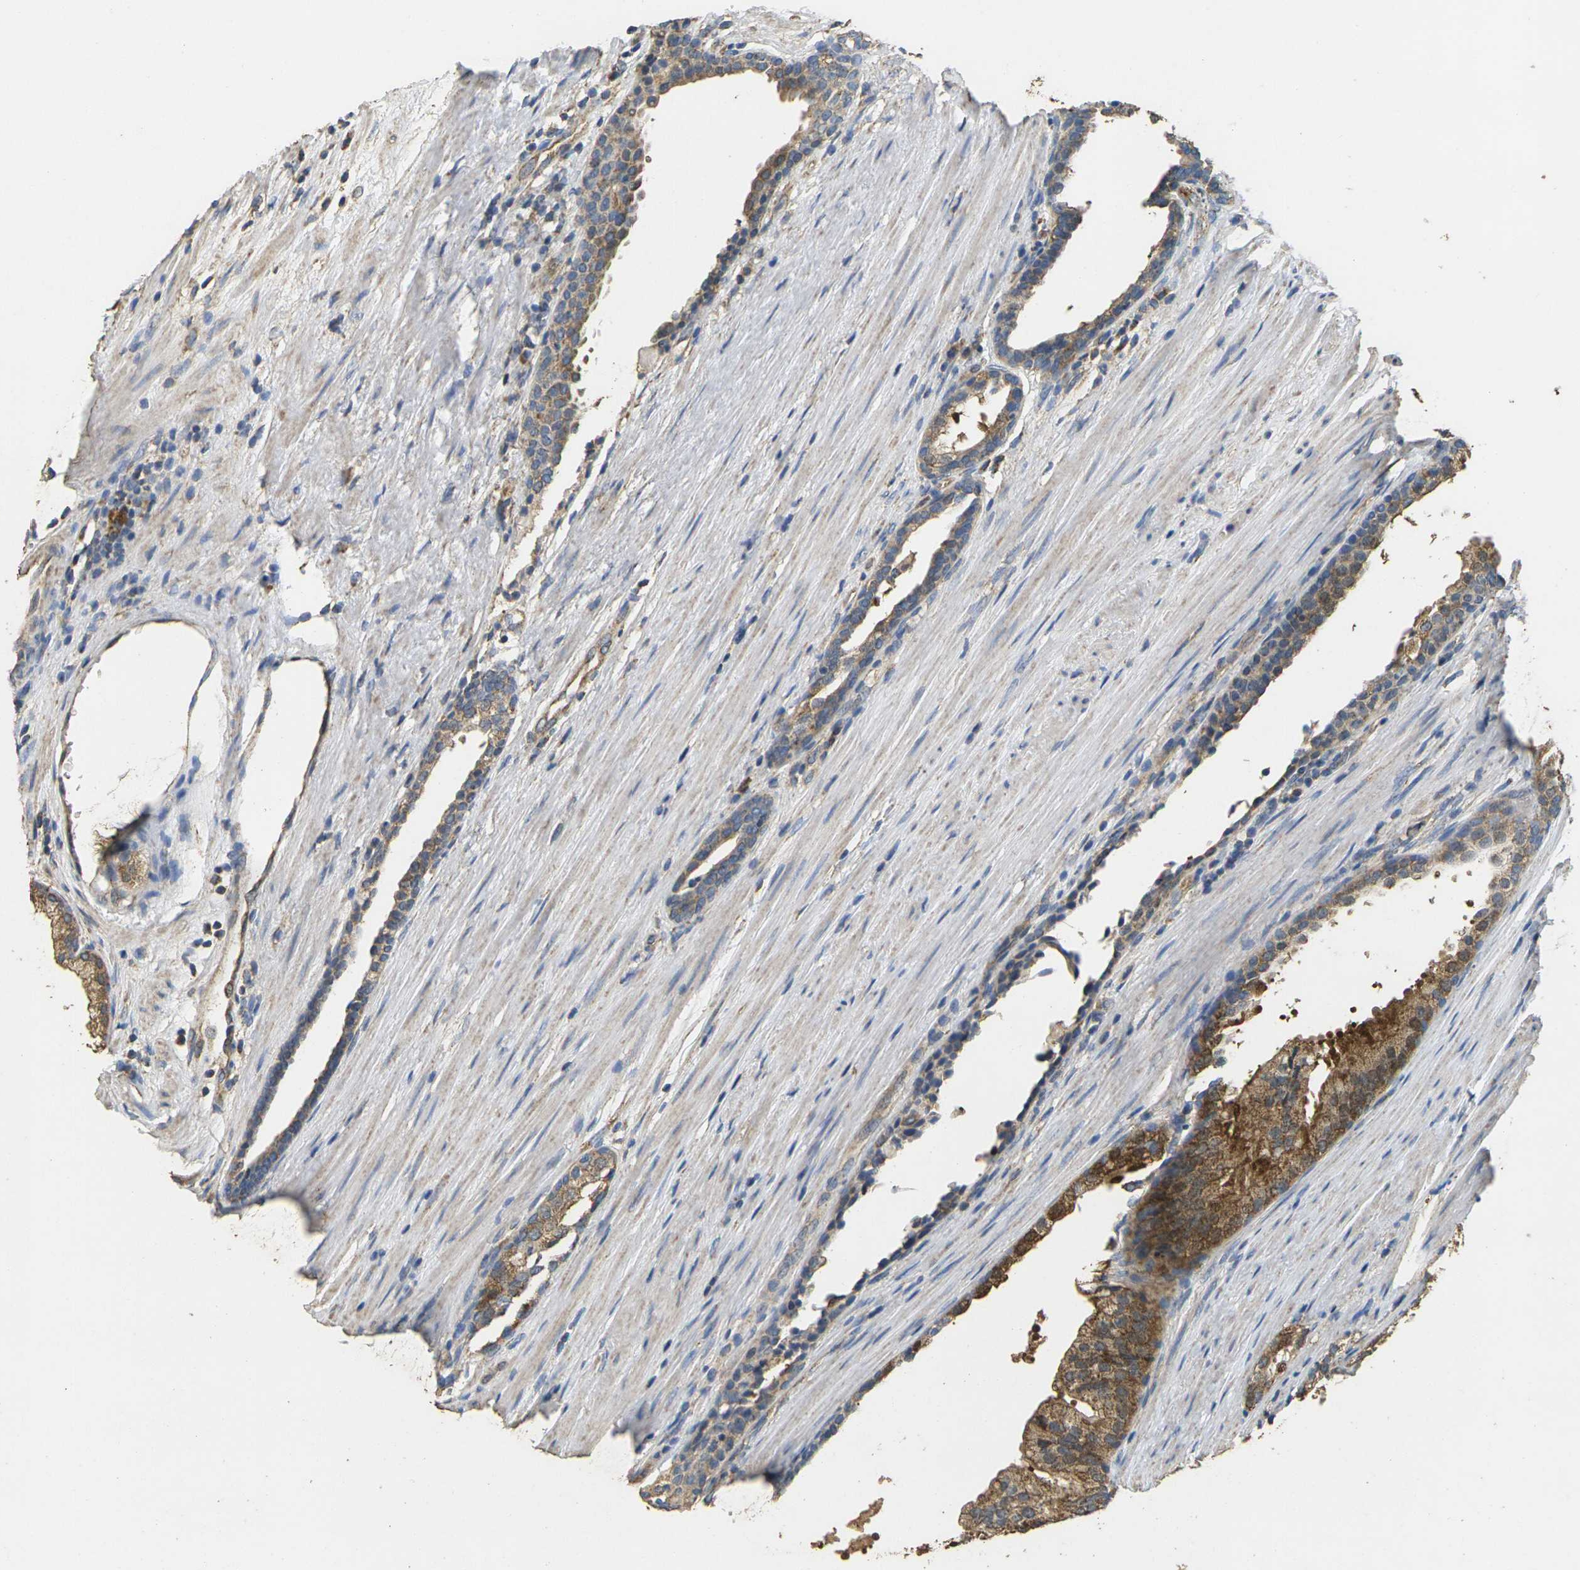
{"staining": {"intensity": "moderate", "quantity": ">75%", "location": "cytoplasmic/membranous"}, "tissue": "prostate cancer", "cell_type": "Tumor cells", "image_type": "cancer", "snomed": [{"axis": "morphology", "description": "Adenocarcinoma, Low grade"}, {"axis": "topography", "description": "Prostate"}], "caption": "A high-resolution histopathology image shows immunohistochemistry staining of adenocarcinoma (low-grade) (prostate), which demonstrates moderate cytoplasmic/membranous positivity in about >75% of tumor cells.", "gene": "MAPK11", "patient": {"sex": "male", "age": 69}}